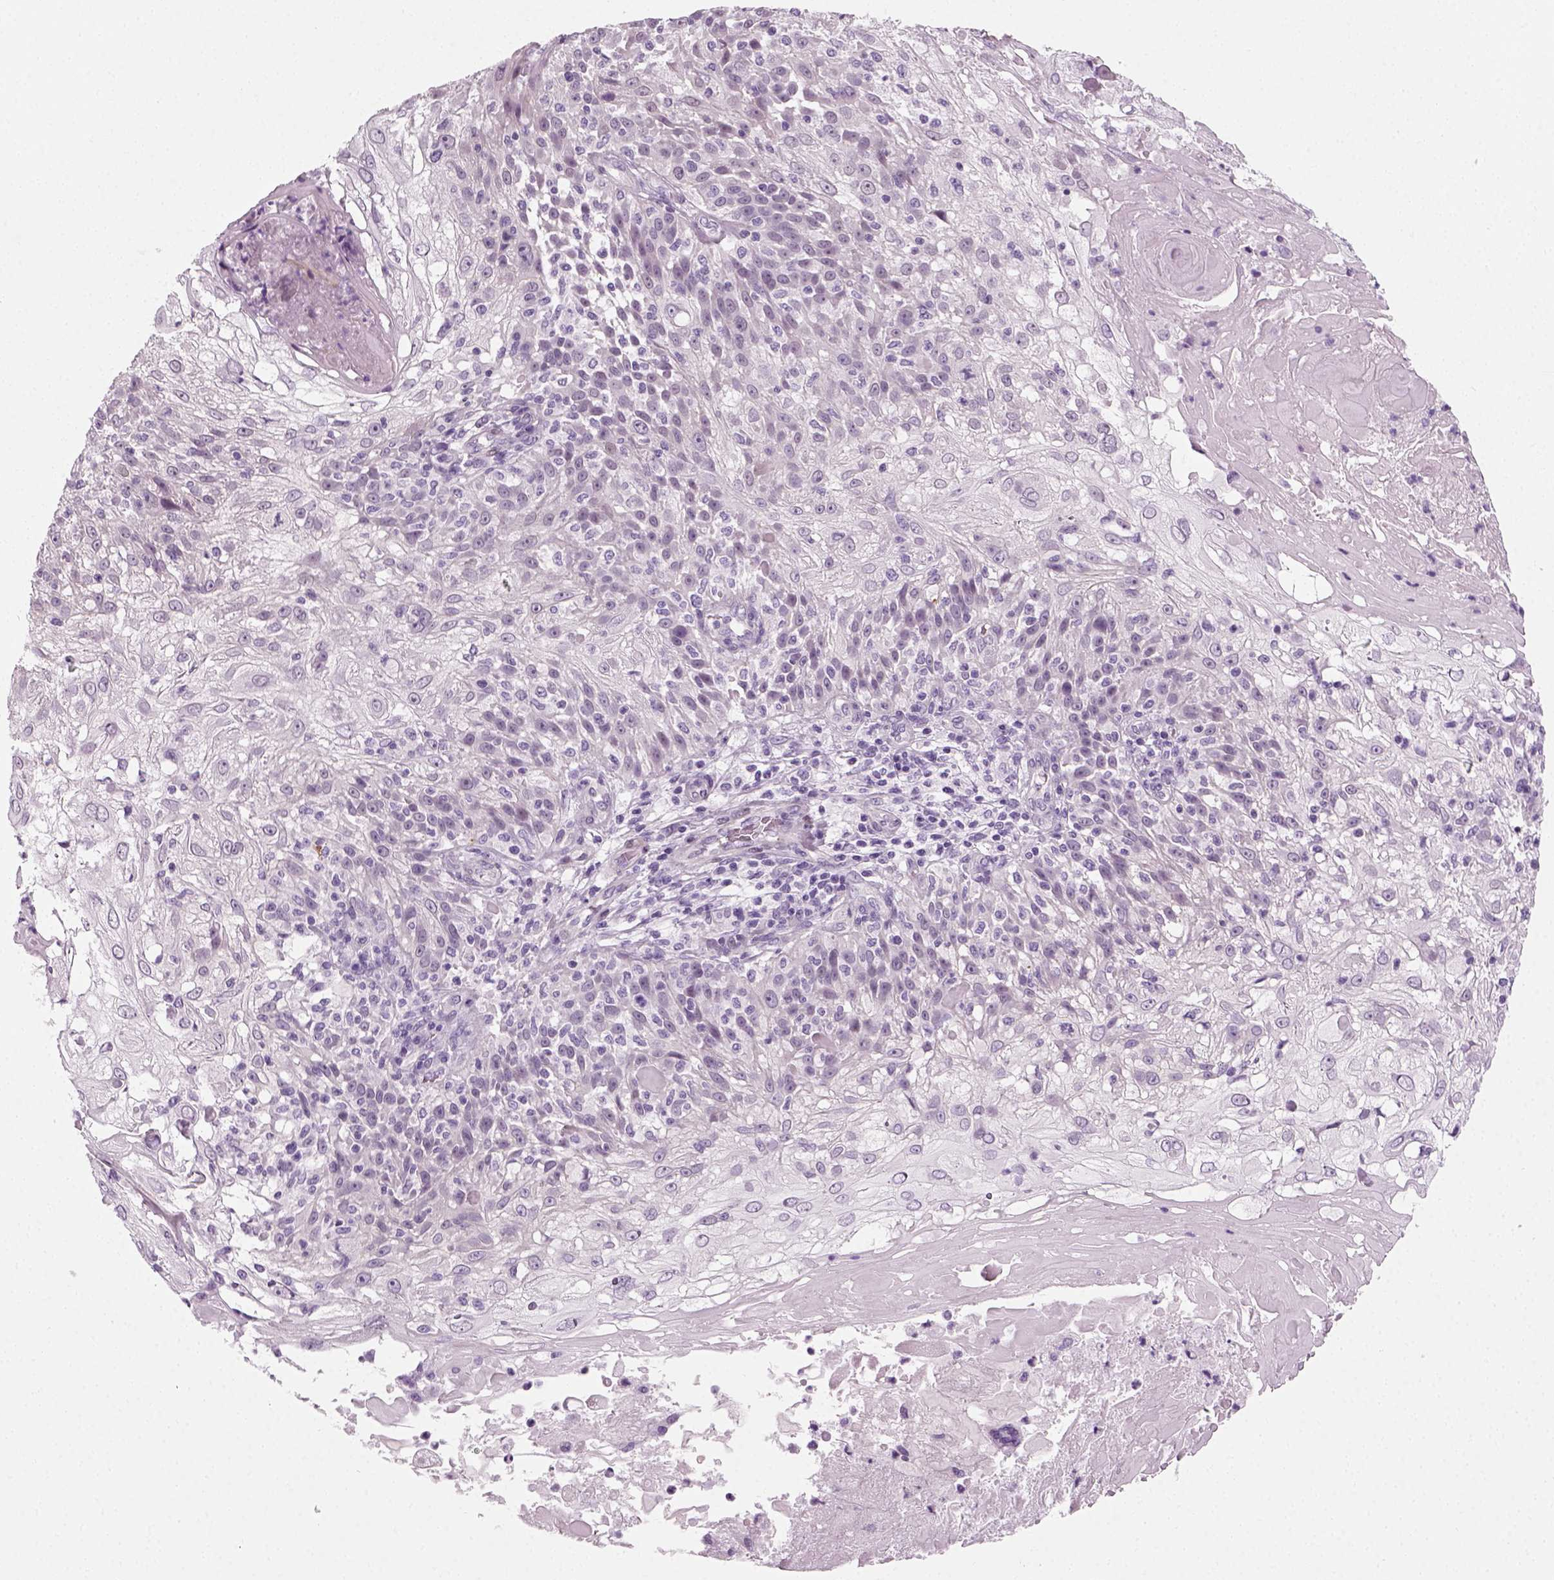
{"staining": {"intensity": "negative", "quantity": "none", "location": "none"}, "tissue": "skin cancer", "cell_type": "Tumor cells", "image_type": "cancer", "snomed": [{"axis": "morphology", "description": "Normal tissue, NOS"}, {"axis": "morphology", "description": "Squamous cell carcinoma, NOS"}, {"axis": "topography", "description": "Skin"}], "caption": "Tumor cells are negative for brown protein staining in skin squamous cell carcinoma. (DAB (3,3'-diaminobenzidine) immunohistochemistry, high magnification).", "gene": "SPATA31E1", "patient": {"sex": "female", "age": 83}}